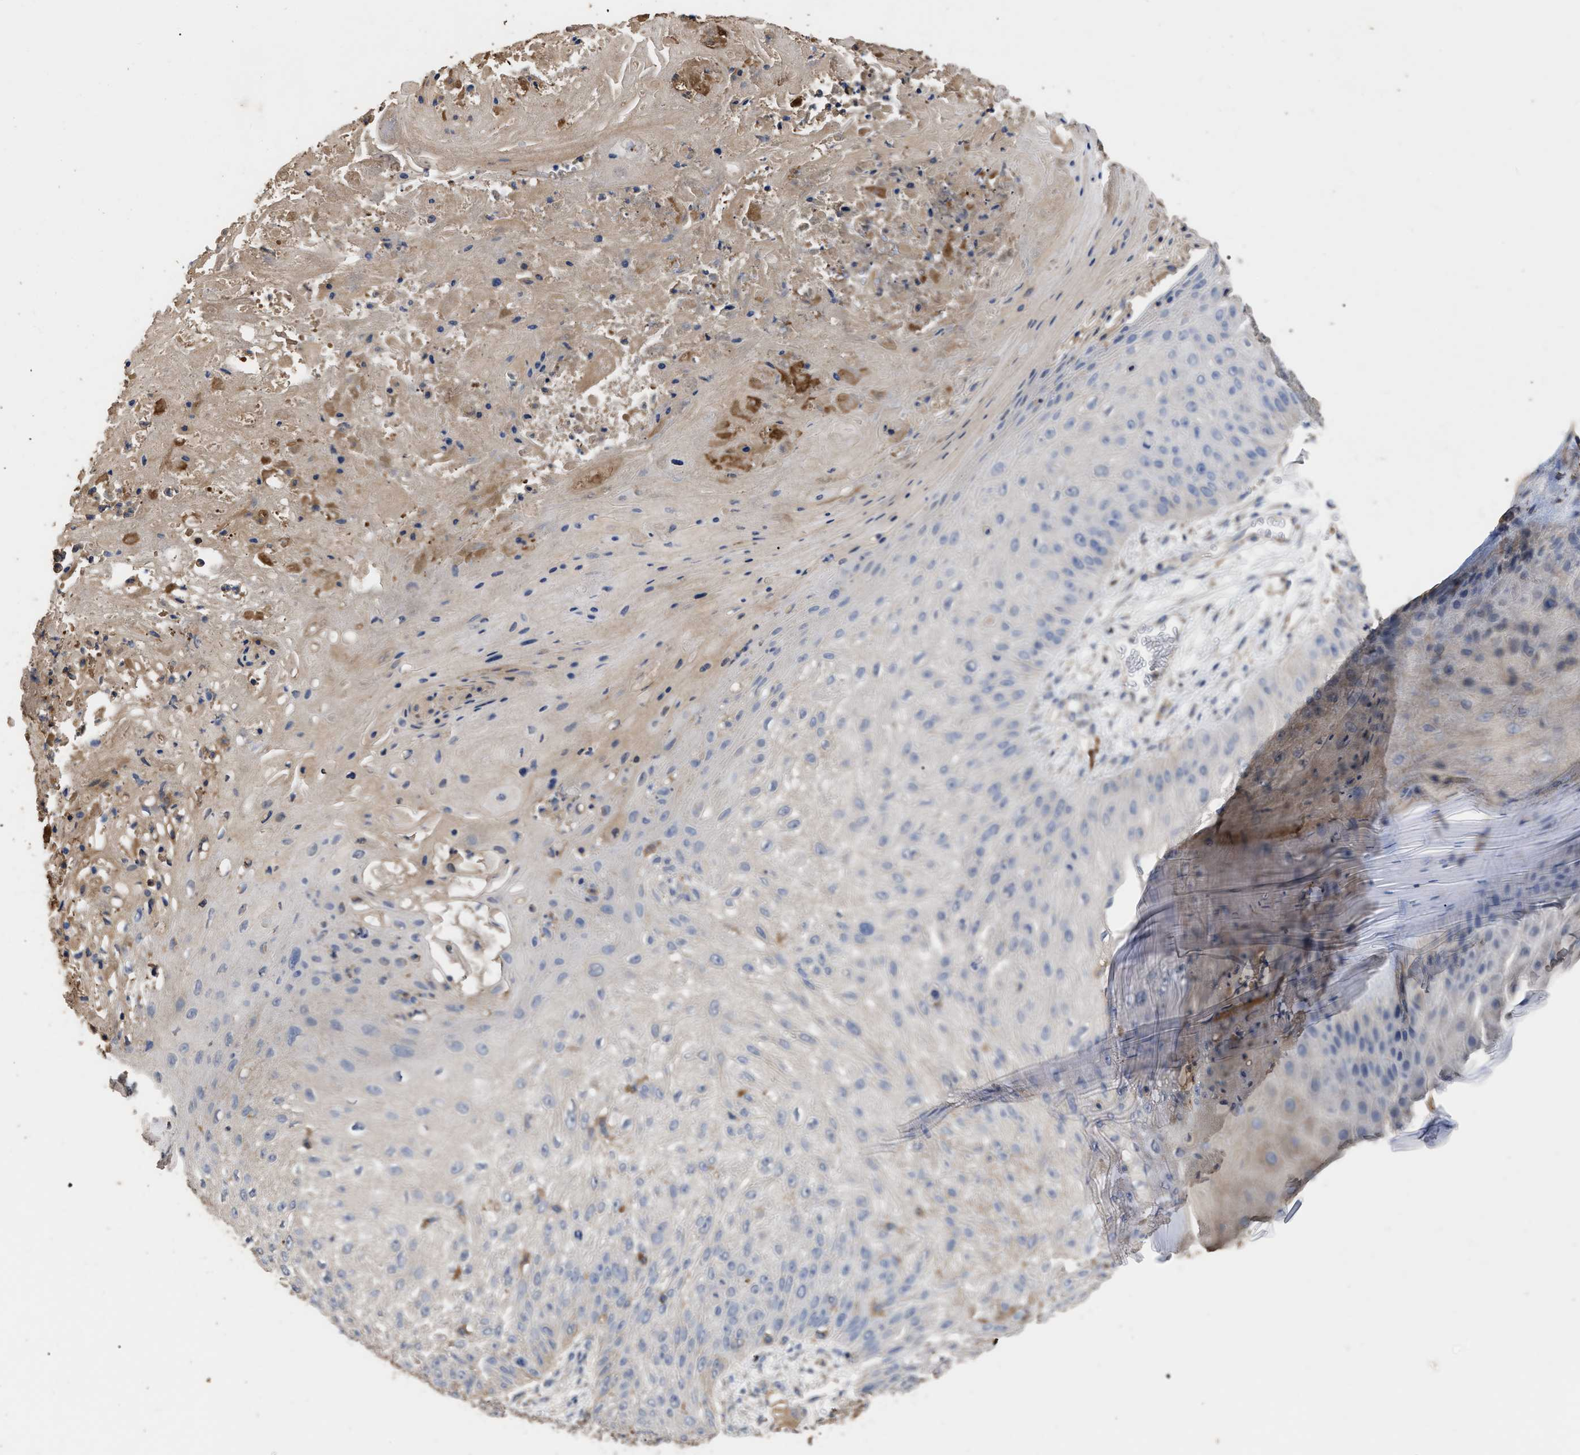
{"staining": {"intensity": "negative", "quantity": "none", "location": "none"}, "tissue": "skin cancer", "cell_type": "Tumor cells", "image_type": "cancer", "snomed": [{"axis": "morphology", "description": "Squamous cell carcinoma, NOS"}, {"axis": "topography", "description": "Skin"}], "caption": "An image of human skin cancer (squamous cell carcinoma) is negative for staining in tumor cells.", "gene": "GPR179", "patient": {"sex": "female", "age": 80}}